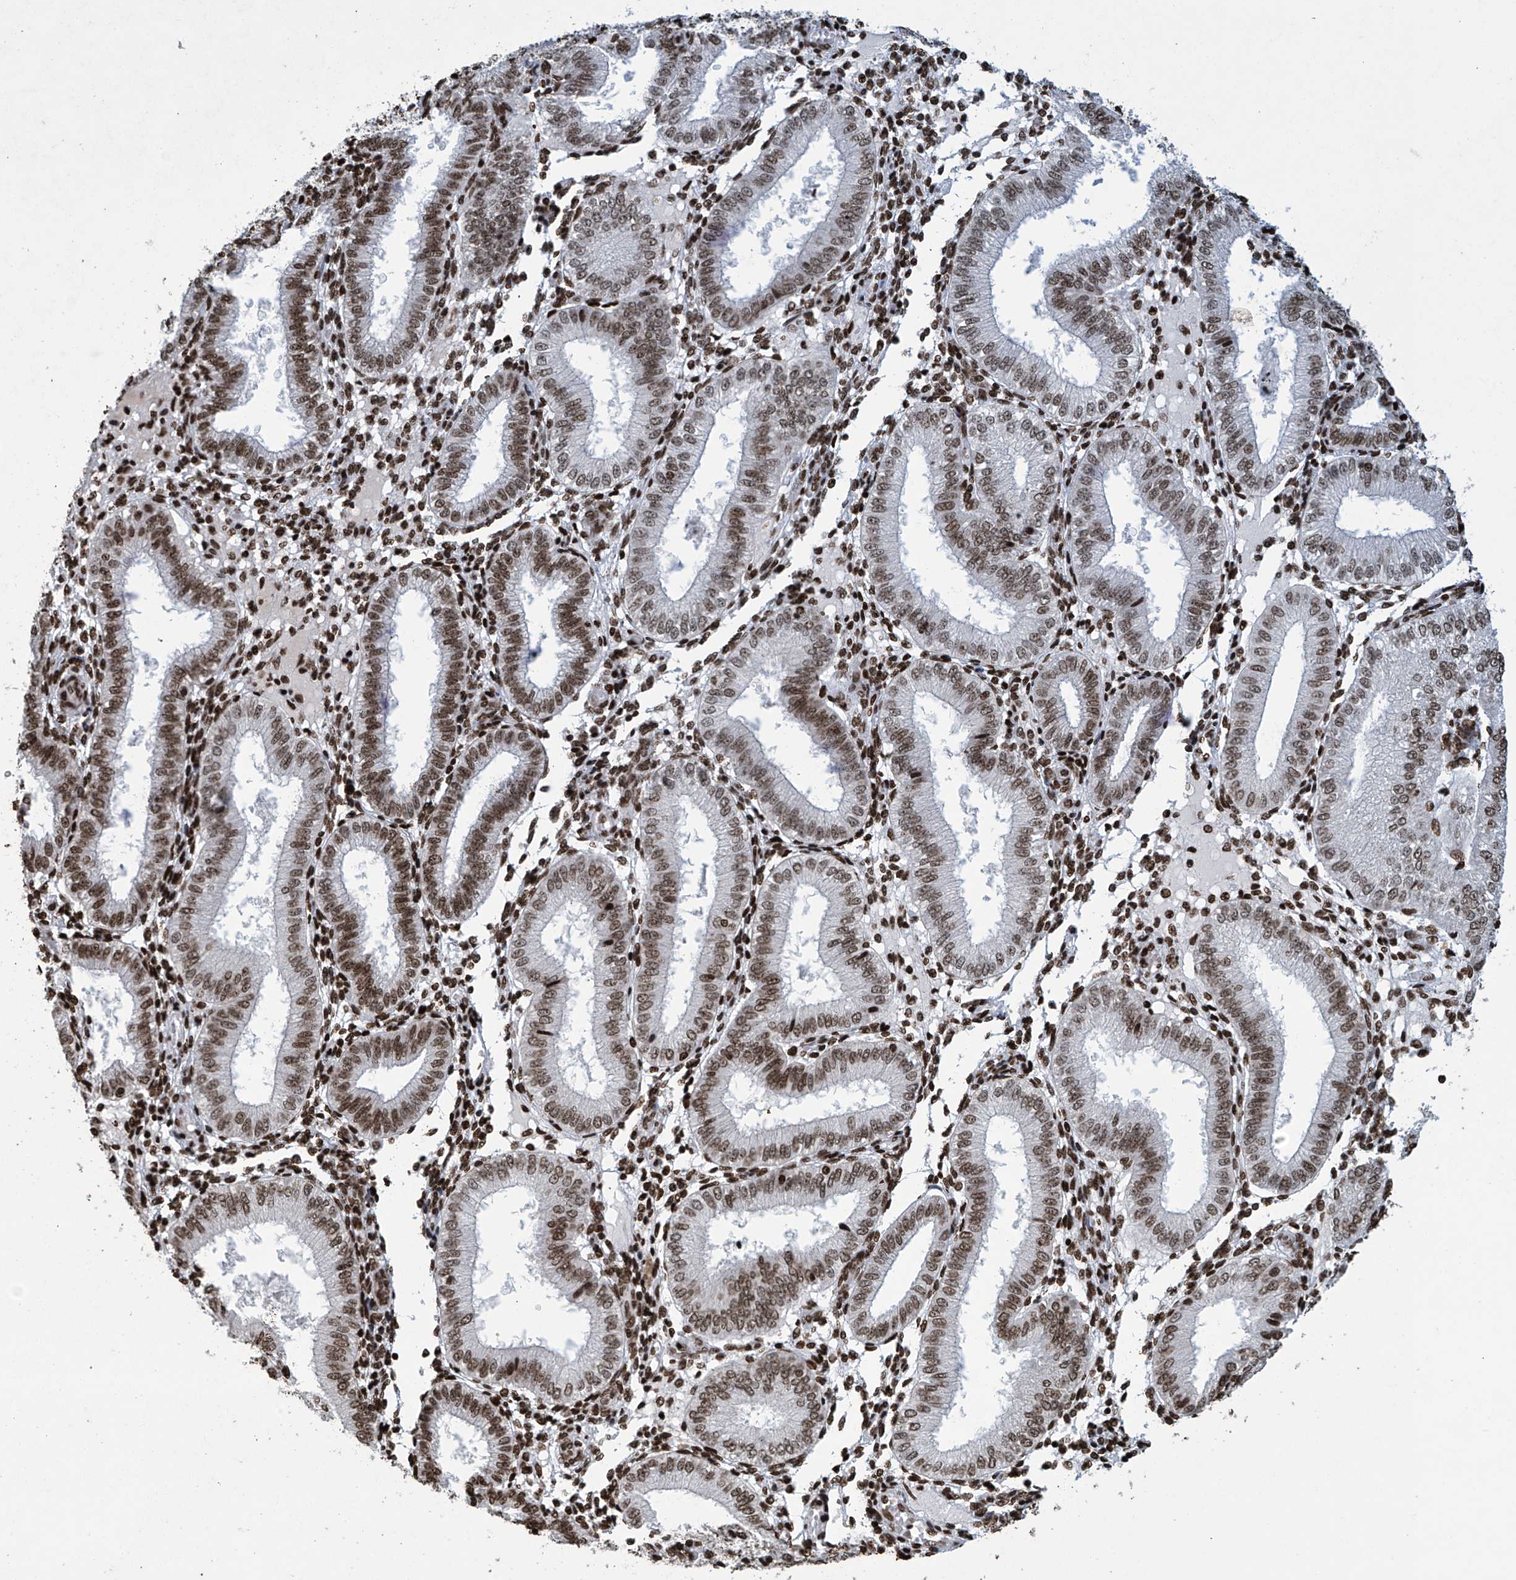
{"staining": {"intensity": "strong", "quantity": ">75%", "location": "nuclear"}, "tissue": "endometrium", "cell_type": "Cells in endometrial stroma", "image_type": "normal", "snomed": [{"axis": "morphology", "description": "Normal tissue, NOS"}, {"axis": "topography", "description": "Endometrium"}], "caption": "IHC of unremarkable endometrium reveals high levels of strong nuclear expression in about >75% of cells in endometrial stroma.", "gene": "H4C16", "patient": {"sex": "female", "age": 39}}